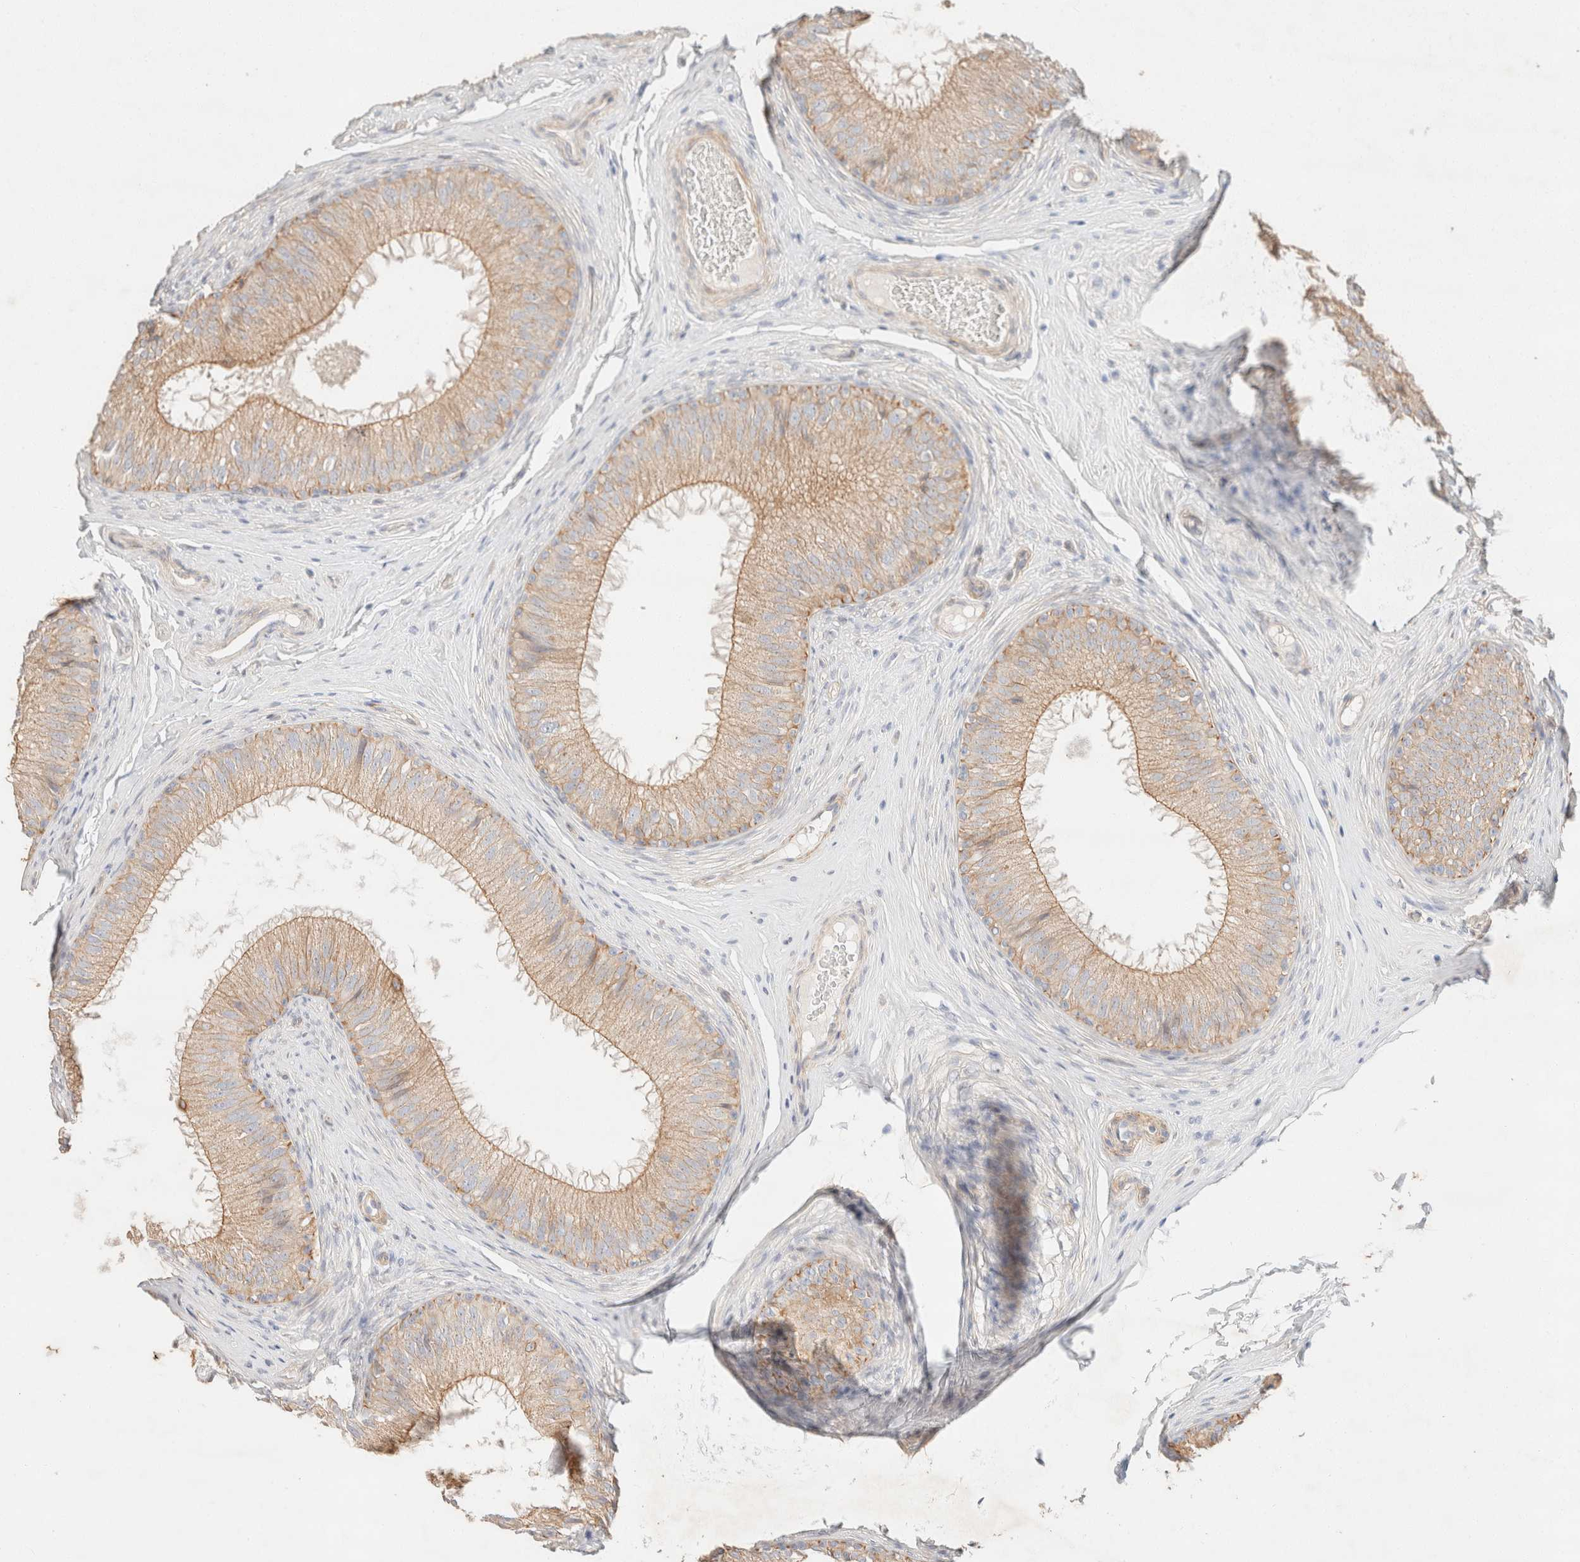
{"staining": {"intensity": "moderate", "quantity": ">75%", "location": "cytoplasmic/membranous"}, "tissue": "epididymis", "cell_type": "Glandular cells", "image_type": "normal", "snomed": [{"axis": "morphology", "description": "Normal tissue, NOS"}, {"axis": "topography", "description": "Epididymis"}], "caption": "Protein staining of unremarkable epididymis exhibits moderate cytoplasmic/membranous expression in approximately >75% of glandular cells. (DAB IHC, brown staining for protein, blue staining for nuclei).", "gene": "CSNK1E", "patient": {"sex": "male", "age": 32}}